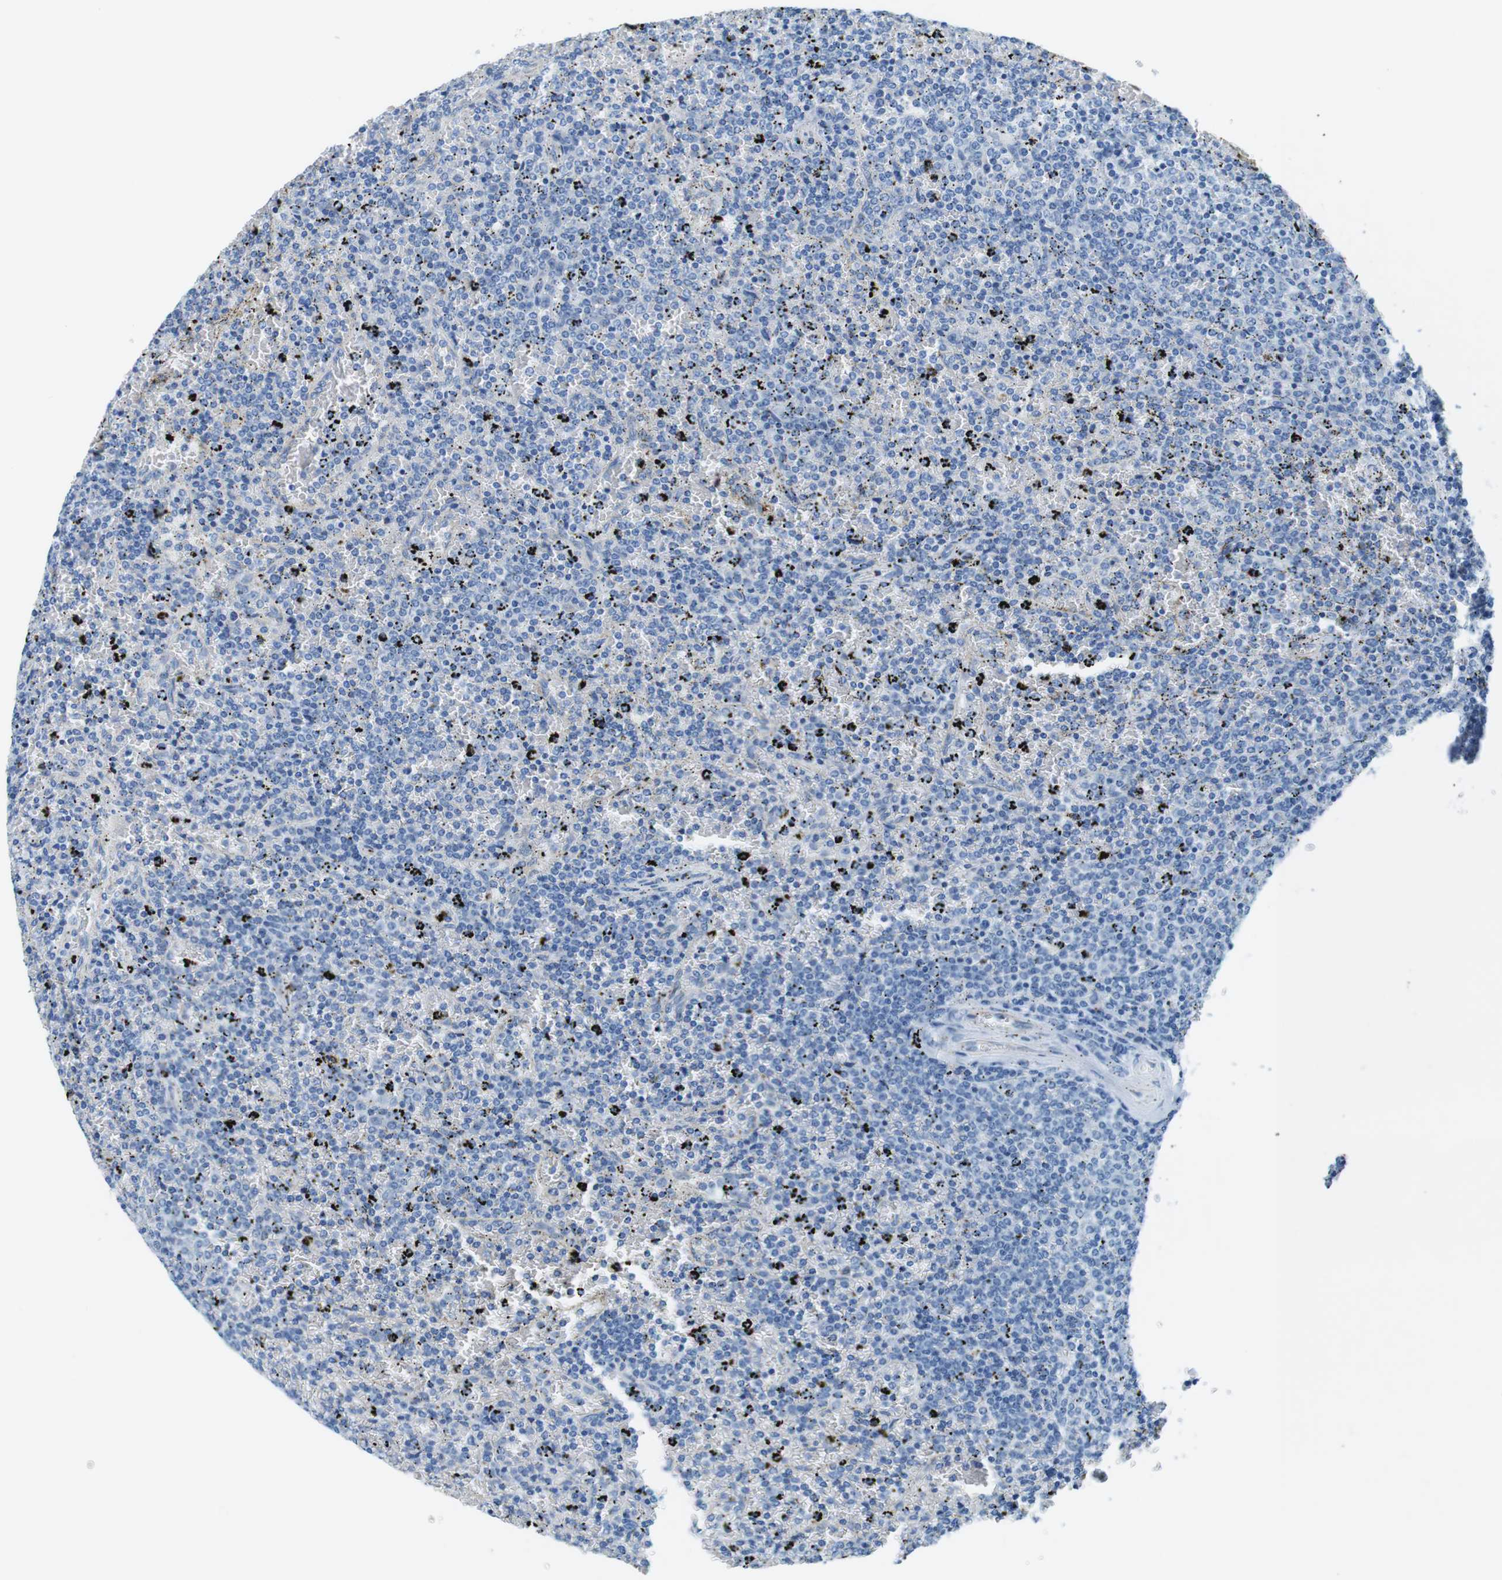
{"staining": {"intensity": "negative", "quantity": "none", "location": "none"}, "tissue": "lymphoma", "cell_type": "Tumor cells", "image_type": "cancer", "snomed": [{"axis": "morphology", "description": "Malignant lymphoma, non-Hodgkin's type, Low grade"}, {"axis": "topography", "description": "Spleen"}], "caption": "This micrograph is of lymphoma stained with immunohistochemistry to label a protein in brown with the nuclei are counter-stained blue. There is no positivity in tumor cells.", "gene": "SLC6A6", "patient": {"sex": "female", "age": 77}}